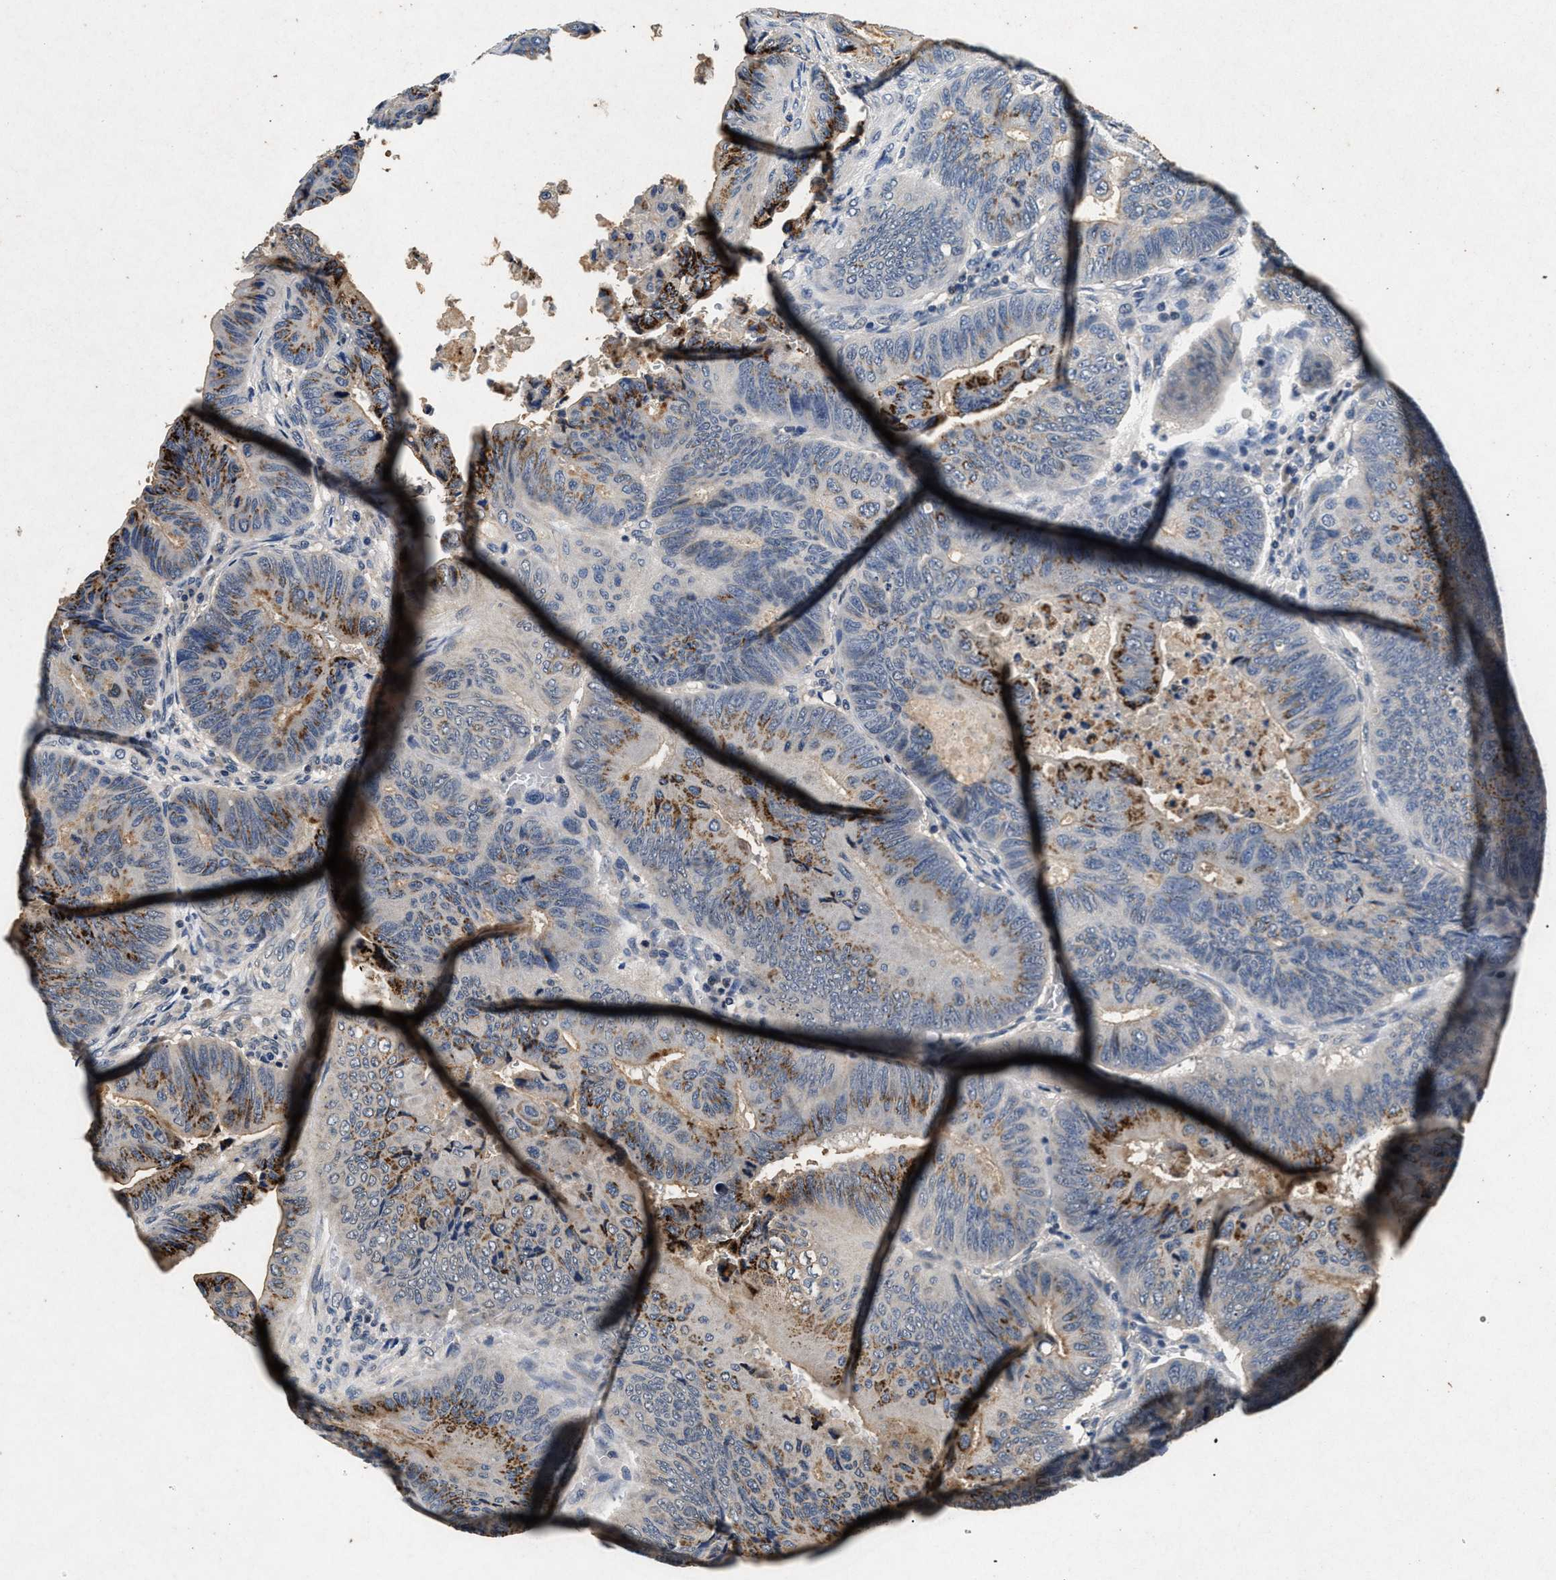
{"staining": {"intensity": "moderate", "quantity": "<25%", "location": "cytoplasmic/membranous"}, "tissue": "colorectal cancer", "cell_type": "Tumor cells", "image_type": "cancer", "snomed": [{"axis": "morphology", "description": "Normal tissue, NOS"}, {"axis": "morphology", "description": "Adenocarcinoma, NOS"}, {"axis": "topography", "description": "Rectum"}, {"axis": "topography", "description": "Peripheral nerve tissue"}], "caption": "Immunohistochemical staining of human colorectal cancer exhibits low levels of moderate cytoplasmic/membranous expression in approximately <25% of tumor cells. Nuclei are stained in blue.", "gene": "PPP1CC", "patient": {"sex": "male", "age": 92}}